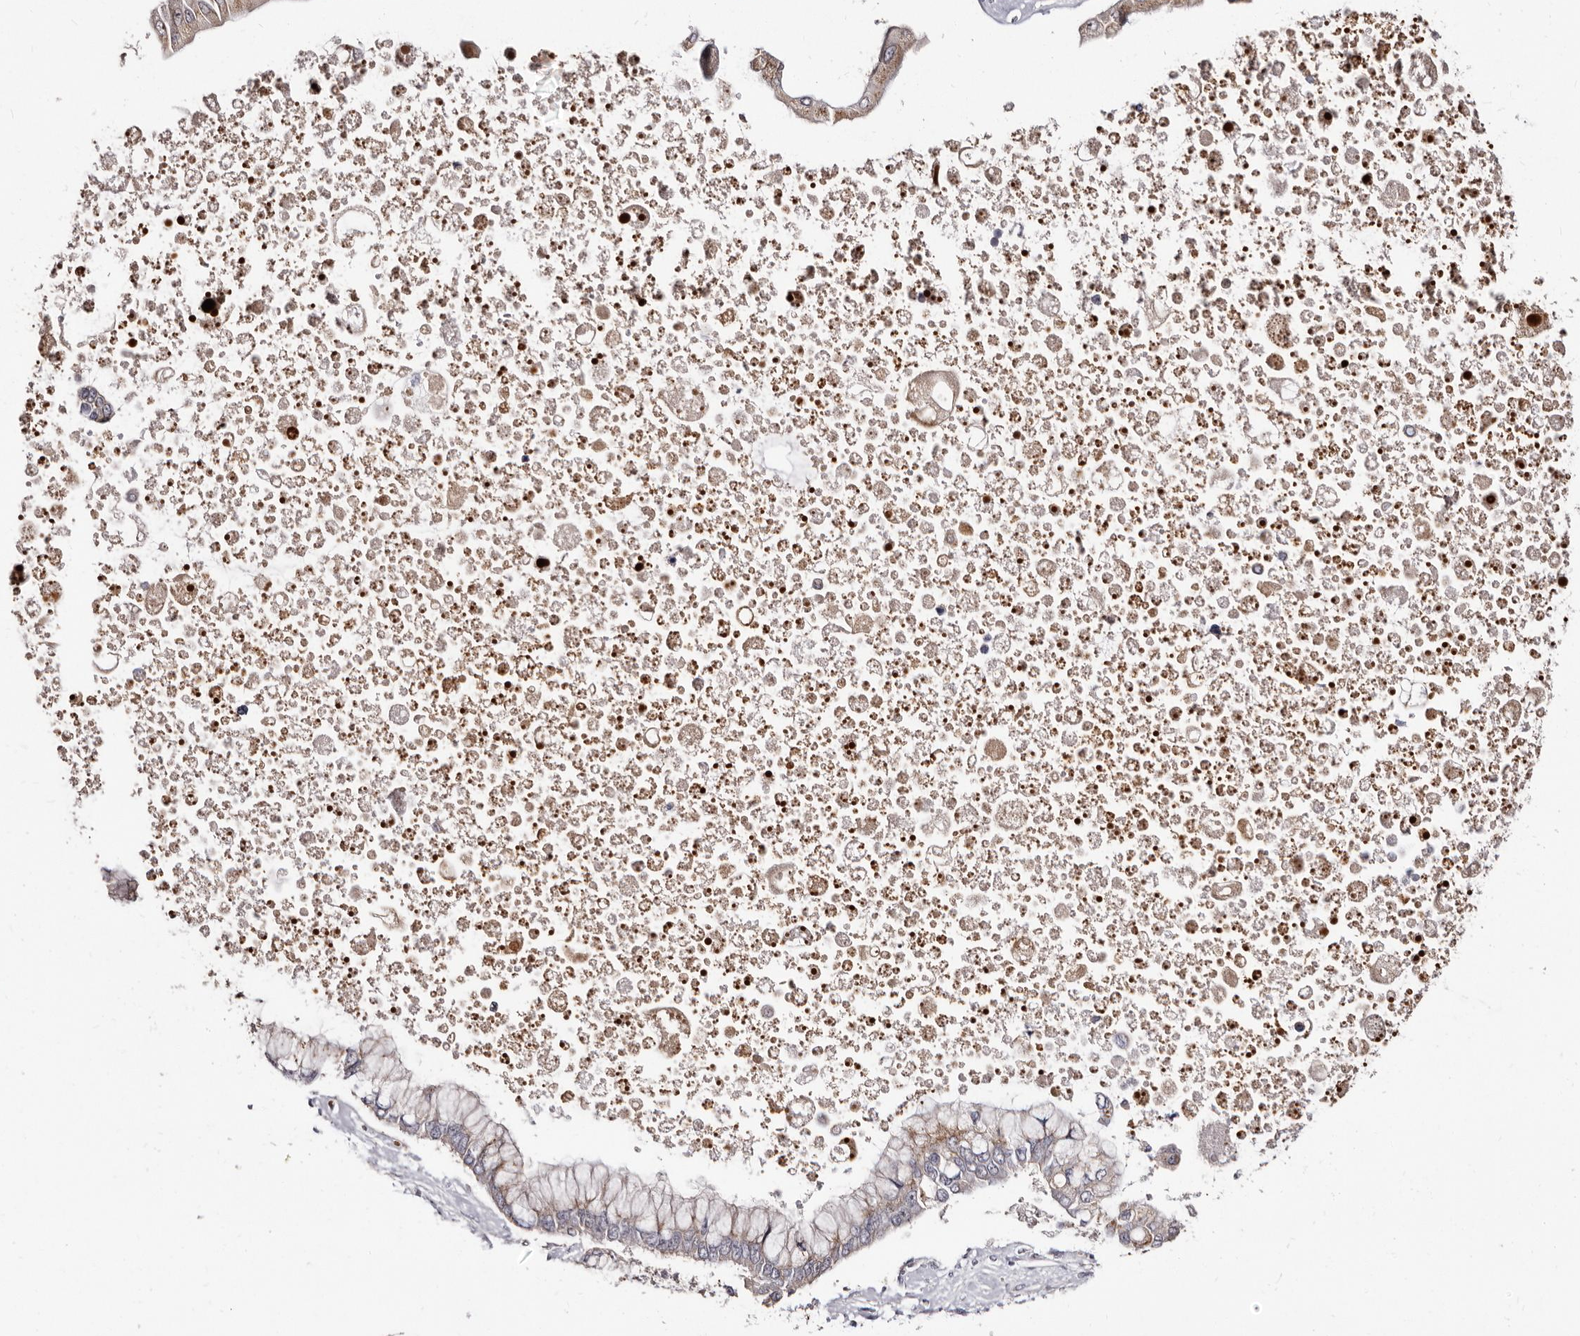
{"staining": {"intensity": "weak", "quantity": ">75%", "location": "cytoplasmic/membranous"}, "tissue": "liver cancer", "cell_type": "Tumor cells", "image_type": "cancer", "snomed": [{"axis": "morphology", "description": "Cholangiocarcinoma"}, {"axis": "topography", "description": "Liver"}], "caption": "Protein expression analysis of human liver cancer (cholangiocarcinoma) reveals weak cytoplasmic/membranous expression in about >75% of tumor cells.", "gene": "PTAFR", "patient": {"sex": "male", "age": 50}}